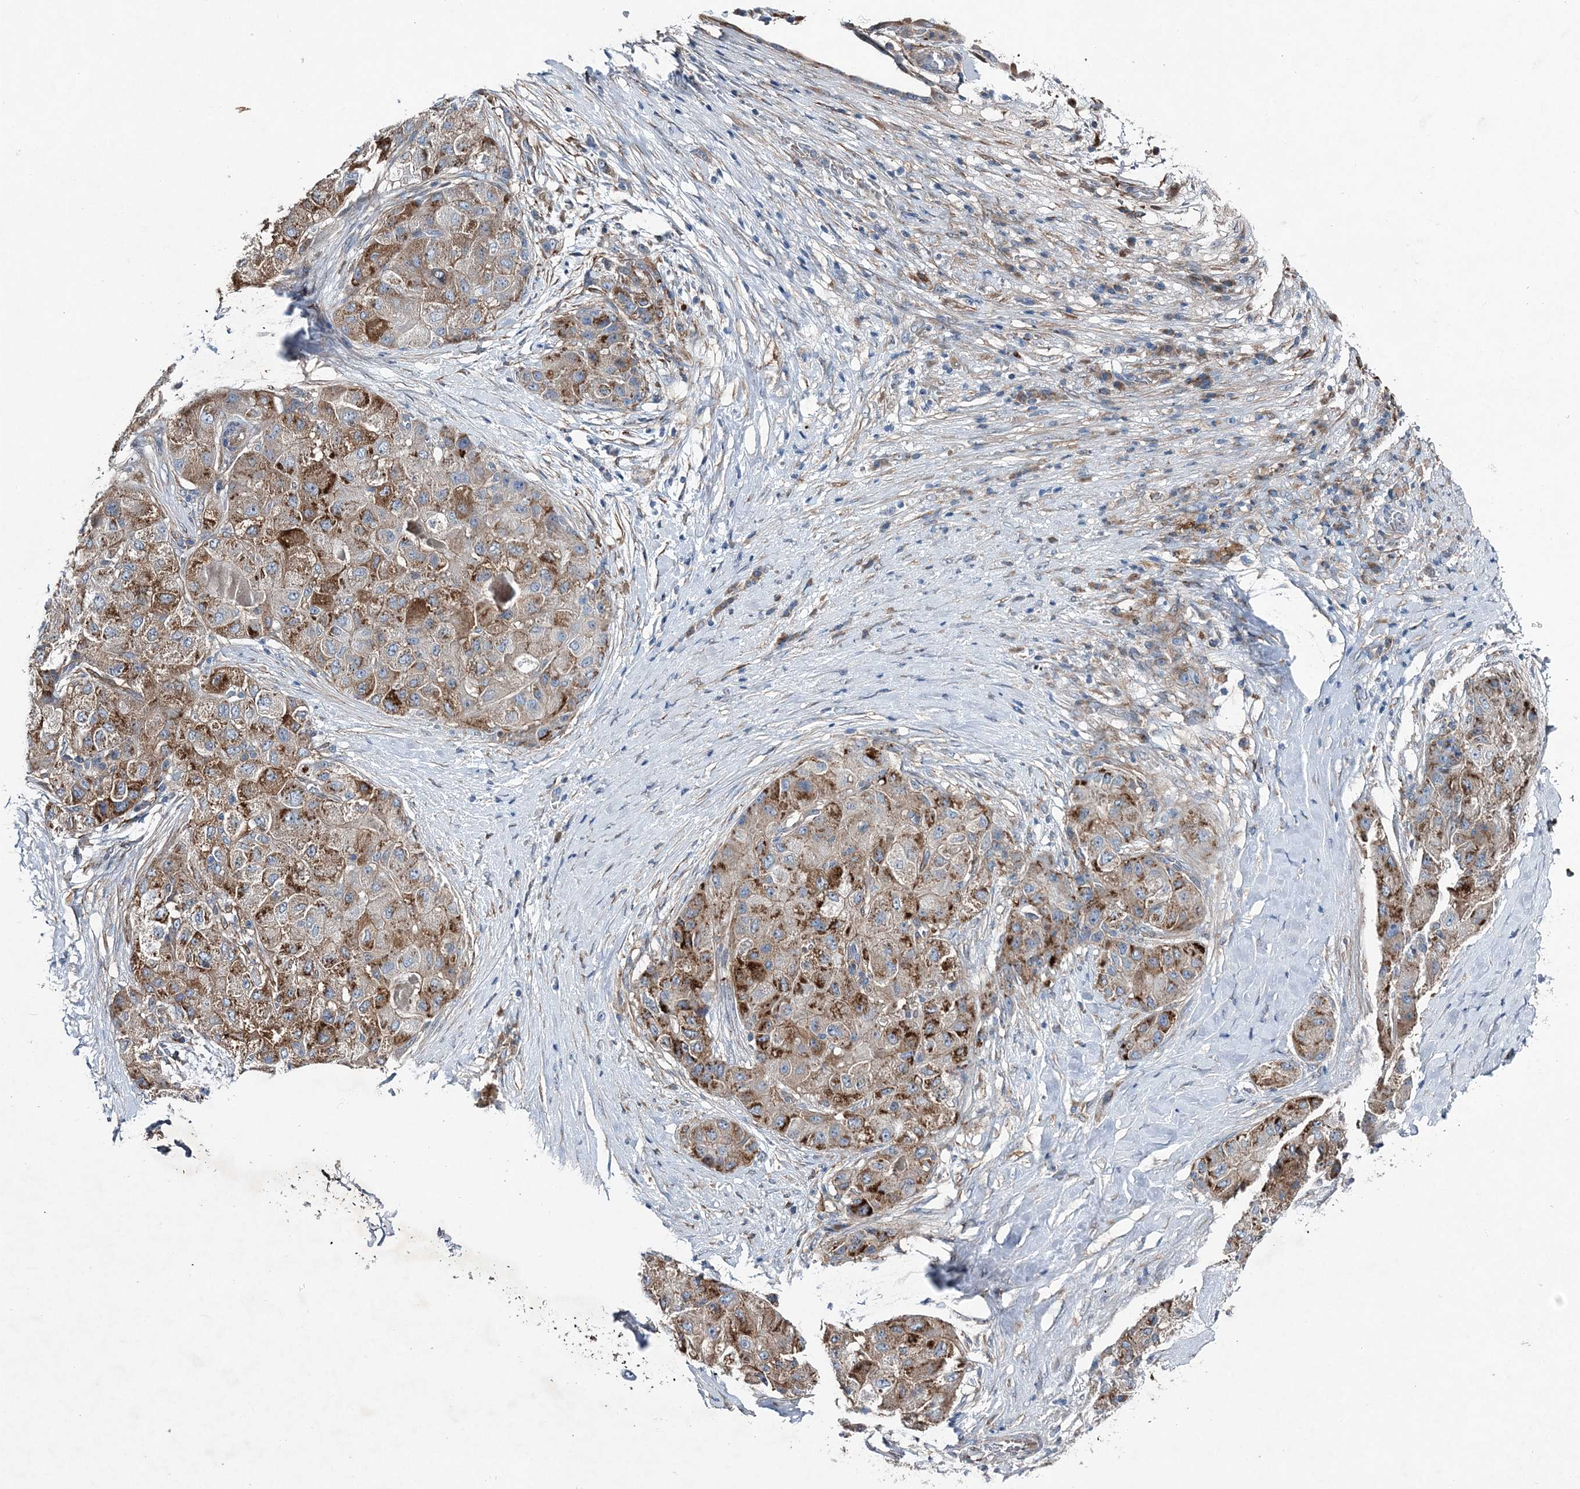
{"staining": {"intensity": "moderate", "quantity": ">75%", "location": "cytoplasmic/membranous"}, "tissue": "liver cancer", "cell_type": "Tumor cells", "image_type": "cancer", "snomed": [{"axis": "morphology", "description": "Carcinoma, Hepatocellular, NOS"}, {"axis": "topography", "description": "Liver"}], "caption": "Protein staining demonstrates moderate cytoplasmic/membranous staining in approximately >75% of tumor cells in liver cancer.", "gene": "SPOPL", "patient": {"sex": "male", "age": 80}}